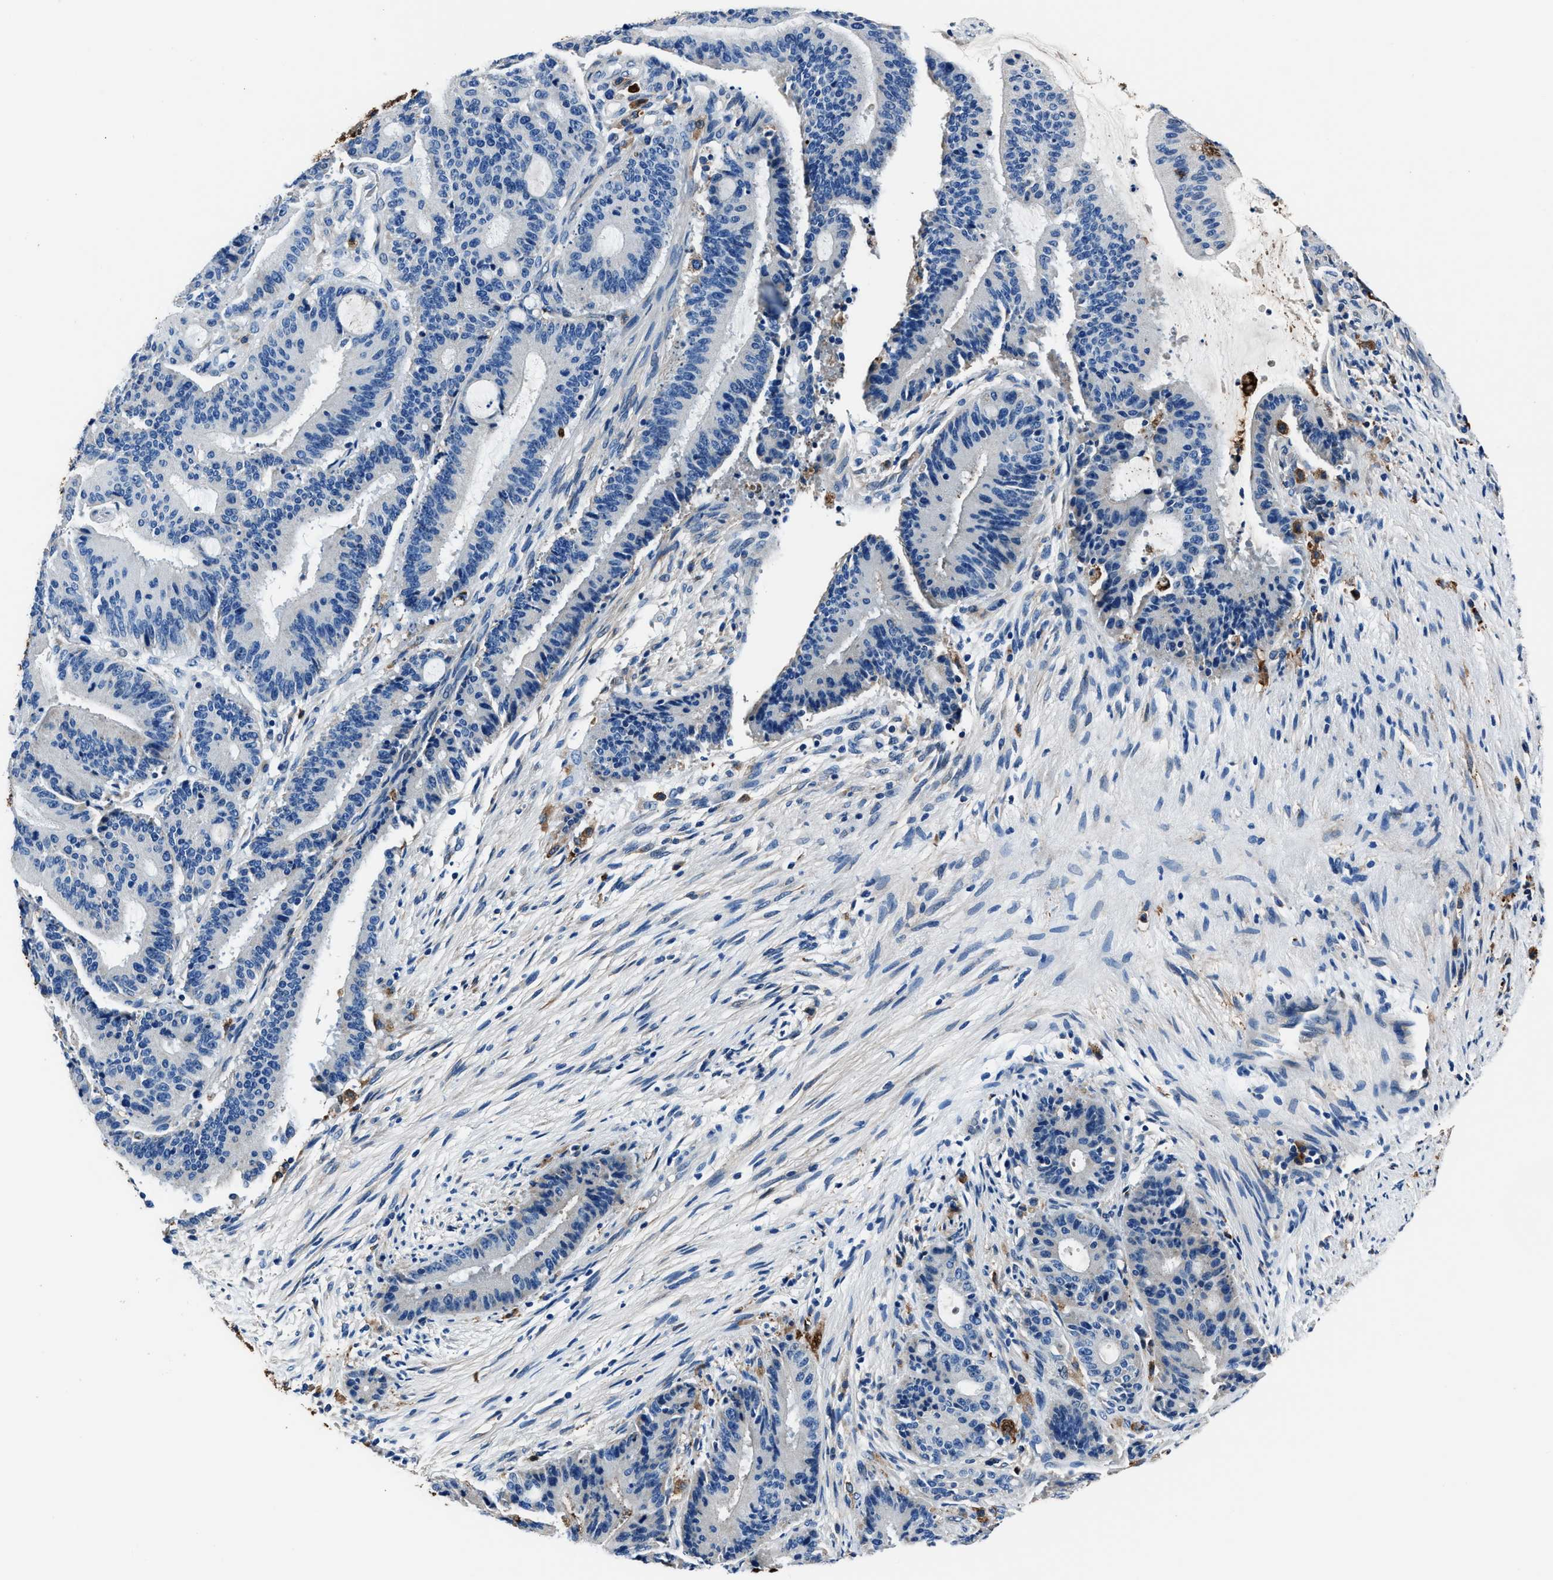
{"staining": {"intensity": "negative", "quantity": "none", "location": "none"}, "tissue": "liver cancer", "cell_type": "Tumor cells", "image_type": "cancer", "snomed": [{"axis": "morphology", "description": "Cholangiocarcinoma"}, {"axis": "topography", "description": "Liver"}], "caption": "The IHC histopathology image has no significant staining in tumor cells of liver cholangiocarcinoma tissue.", "gene": "FTL", "patient": {"sex": "female", "age": 73}}